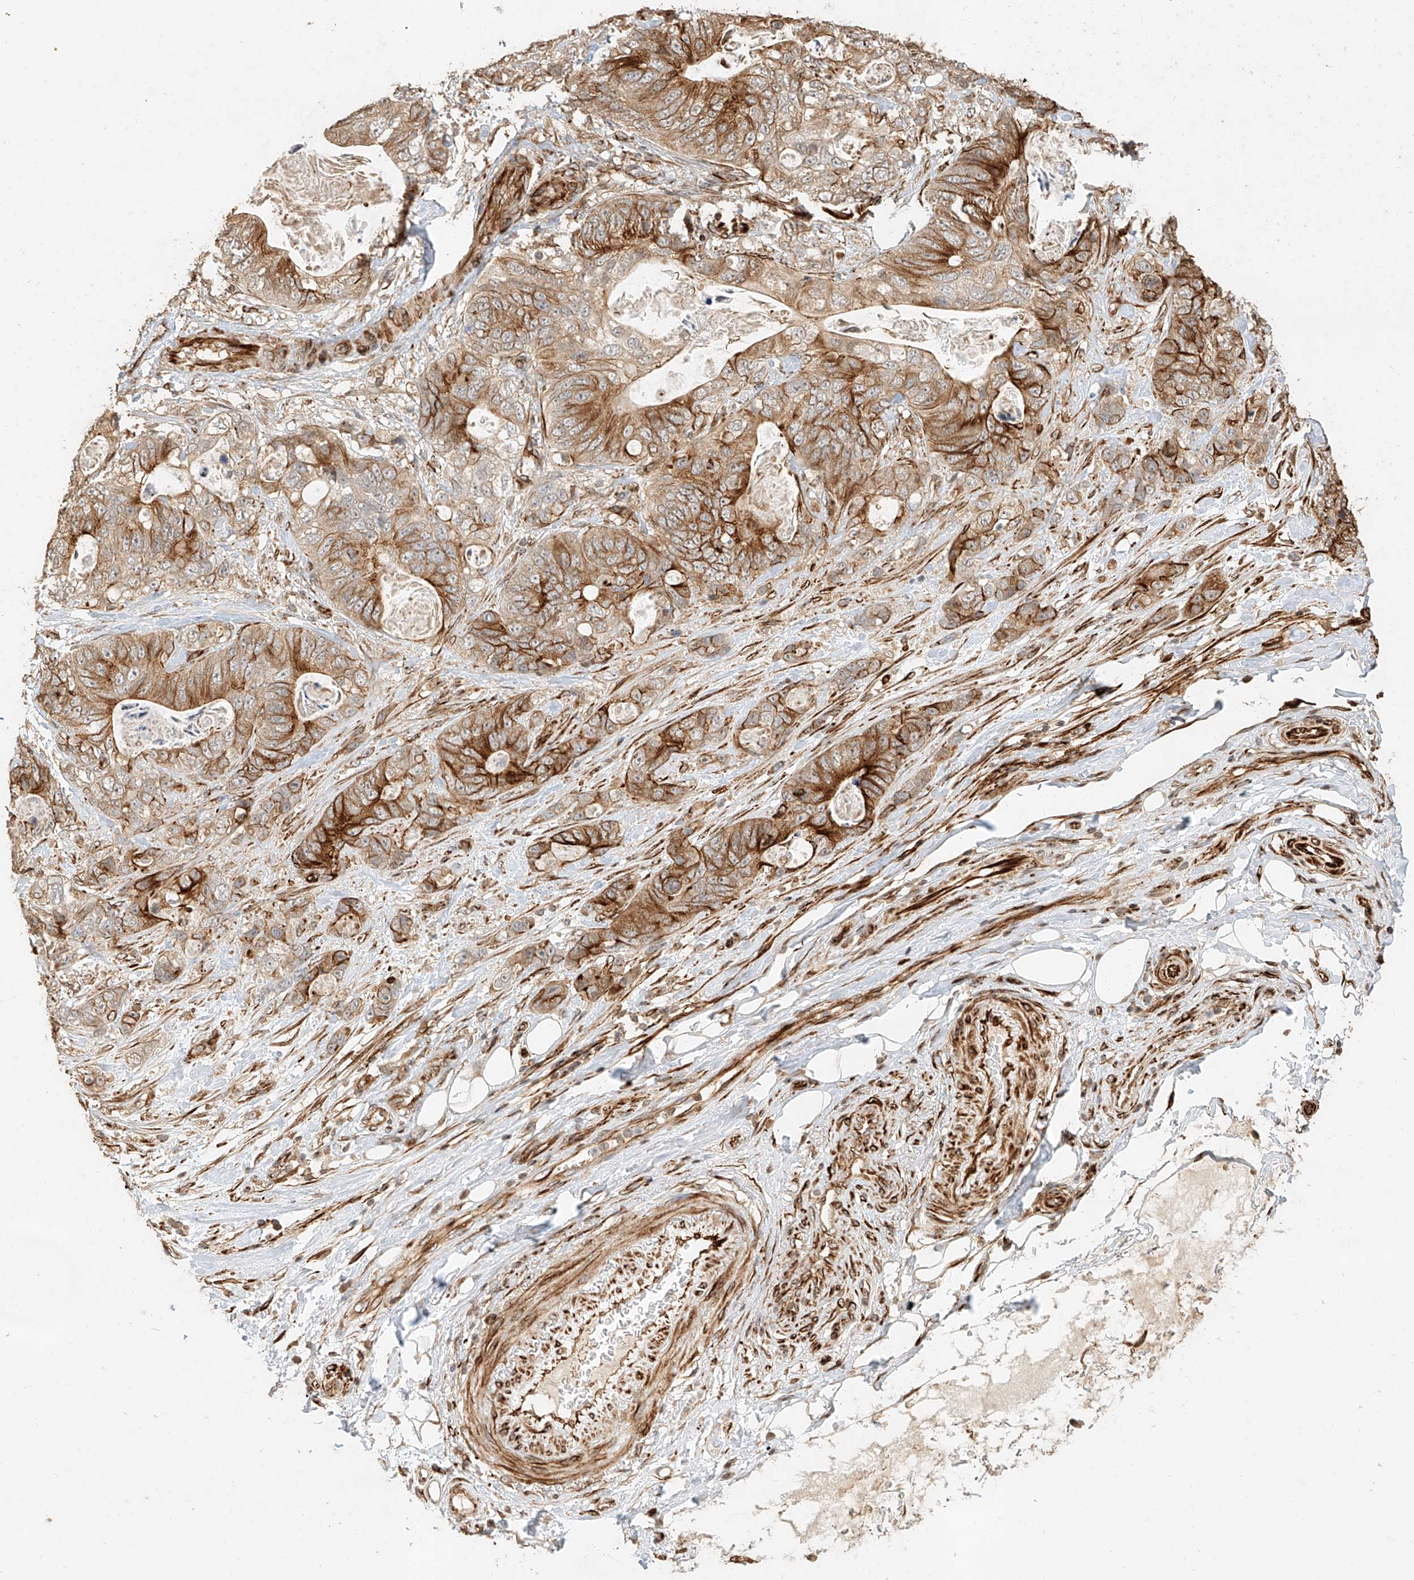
{"staining": {"intensity": "strong", "quantity": ">75%", "location": "cytoplasmic/membranous"}, "tissue": "stomach cancer", "cell_type": "Tumor cells", "image_type": "cancer", "snomed": [{"axis": "morphology", "description": "Normal tissue, NOS"}, {"axis": "morphology", "description": "Adenocarcinoma, NOS"}, {"axis": "topography", "description": "Stomach"}], "caption": "This photomicrograph displays immunohistochemistry staining of adenocarcinoma (stomach), with high strong cytoplasmic/membranous positivity in about >75% of tumor cells.", "gene": "NAP1L1", "patient": {"sex": "female", "age": 89}}